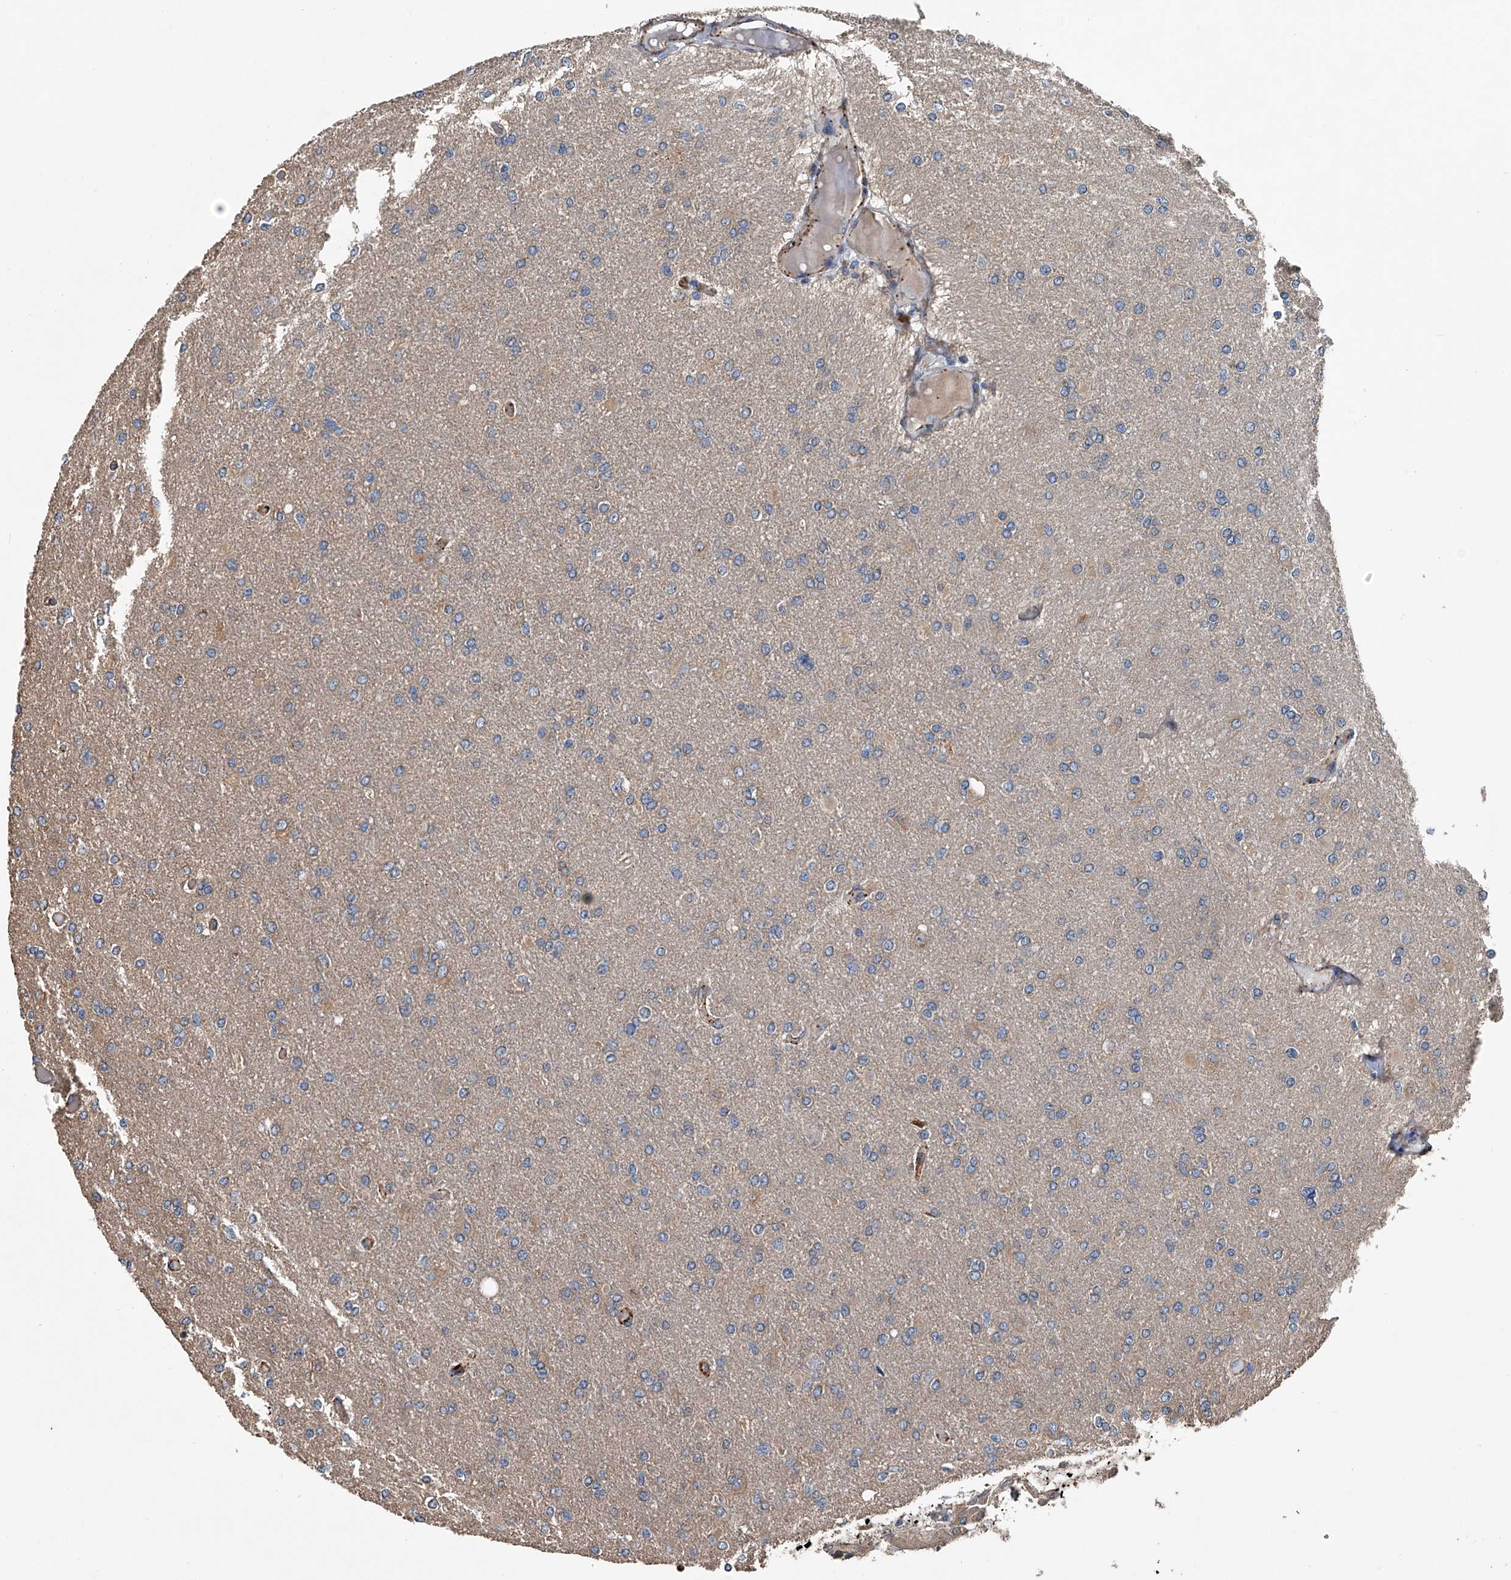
{"staining": {"intensity": "negative", "quantity": "none", "location": "none"}, "tissue": "glioma", "cell_type": "Tumor cells", "image_type": "cancer", "snomed": [{"axis": "morphology", "description": "Glioma, malignant, High grade"}, {"axis": "topography", "description": "Cerebral cortex"}], "caption": "Image shows no protein expression in tumor cells of glioma tissue.", "gene": "LDLRAD2", "patient": {"sex": "female", "age": 36}}